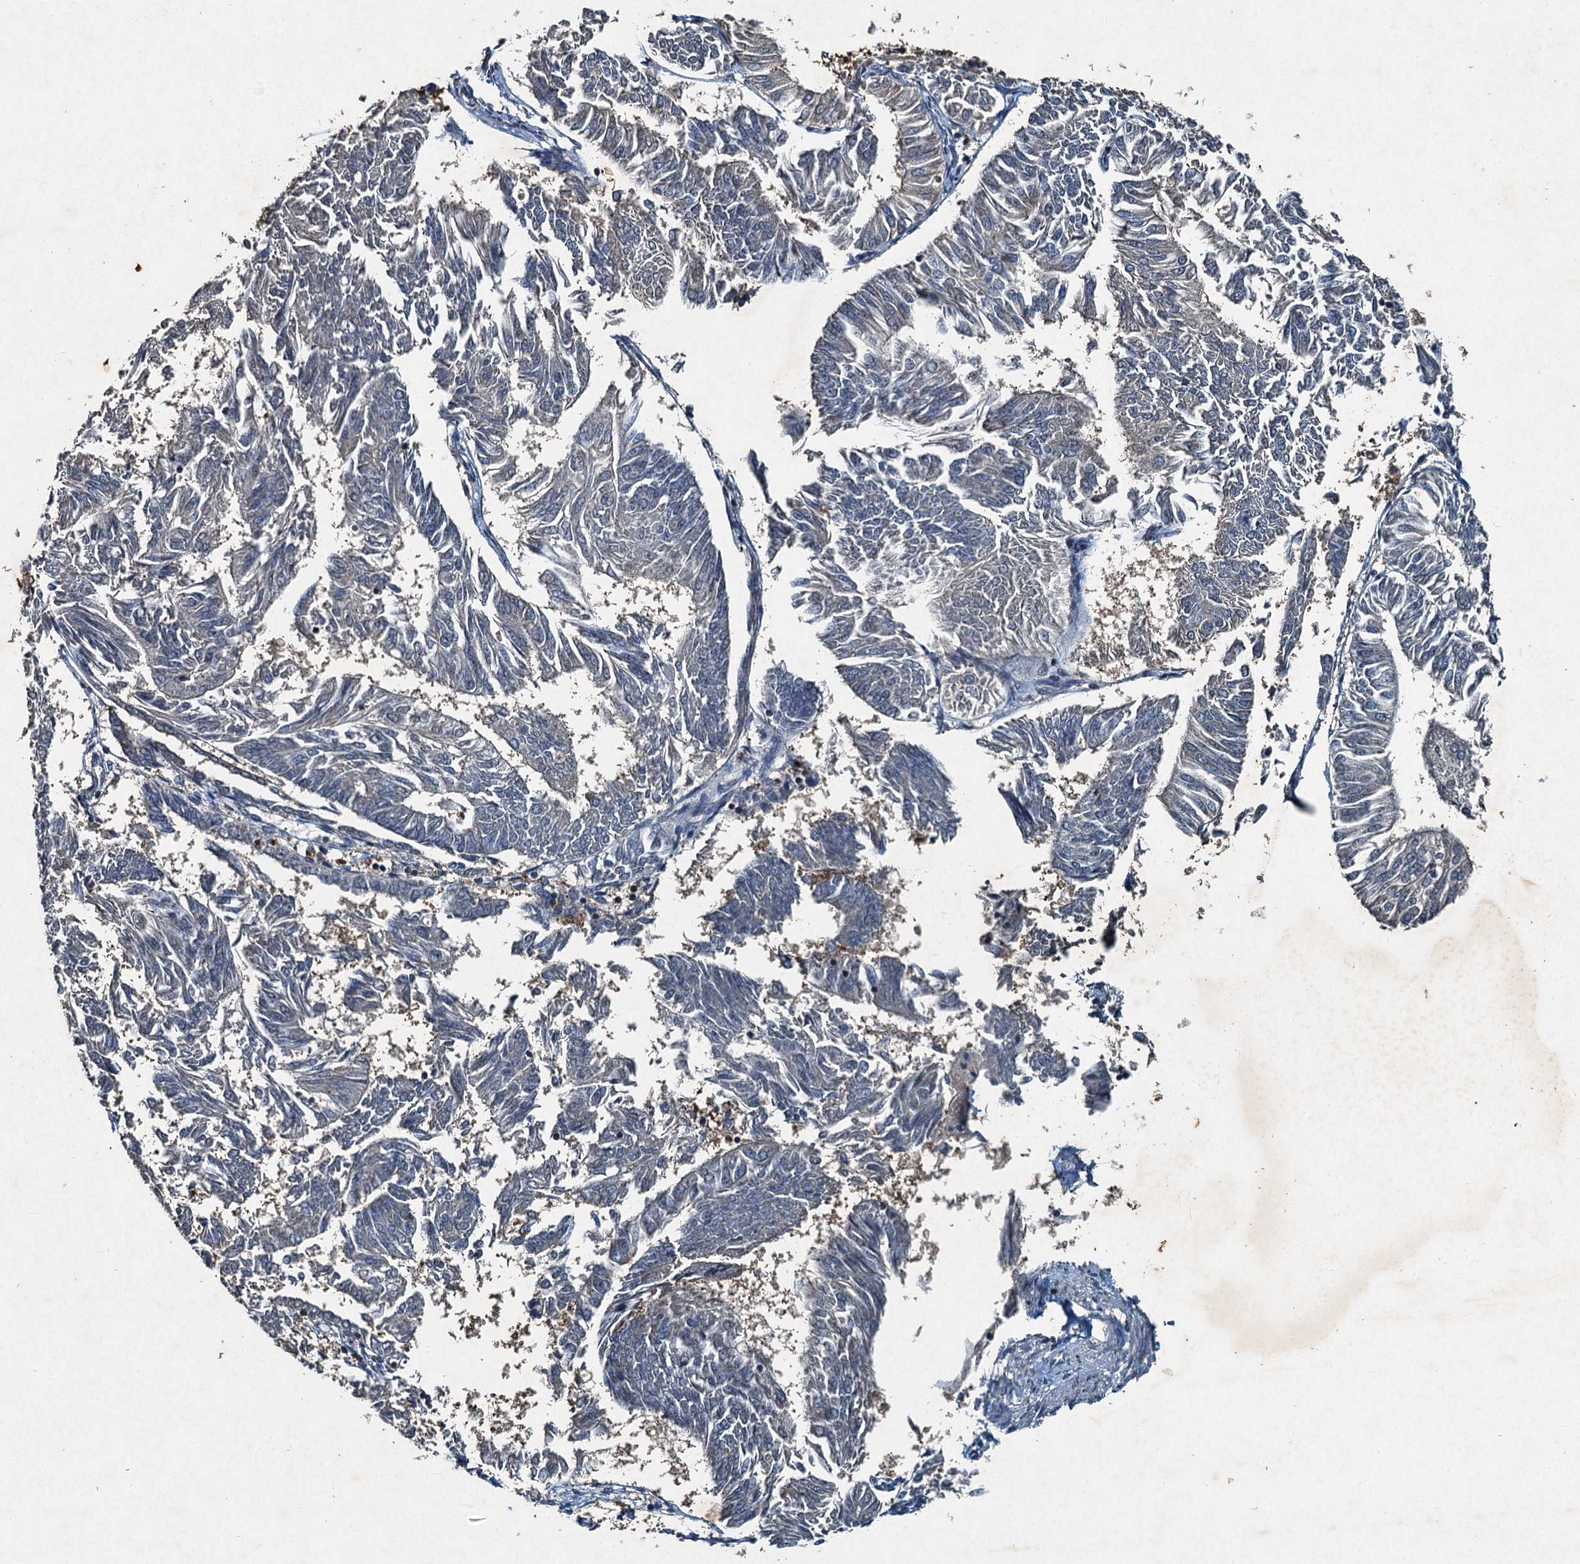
{"staining": {"intensity": "negative", "quantity": "none", "location": "none"}, "tissue": "endometrial cancer", "cell_type": "Tumor cells", "image_type": "cancer", "snomed": [{"axis": "morphology", "description": "Adenocarcinoma, NOS"}, {"axis": "topography", "description": "Endometrium"}], "caption": "Immunohistochemical staining of endometrial cancer (adenocarcinoma) displays no significant expression in tumor cells.", "gene": "TCTN1", "patient": {"sex": "female", "age": 58}}